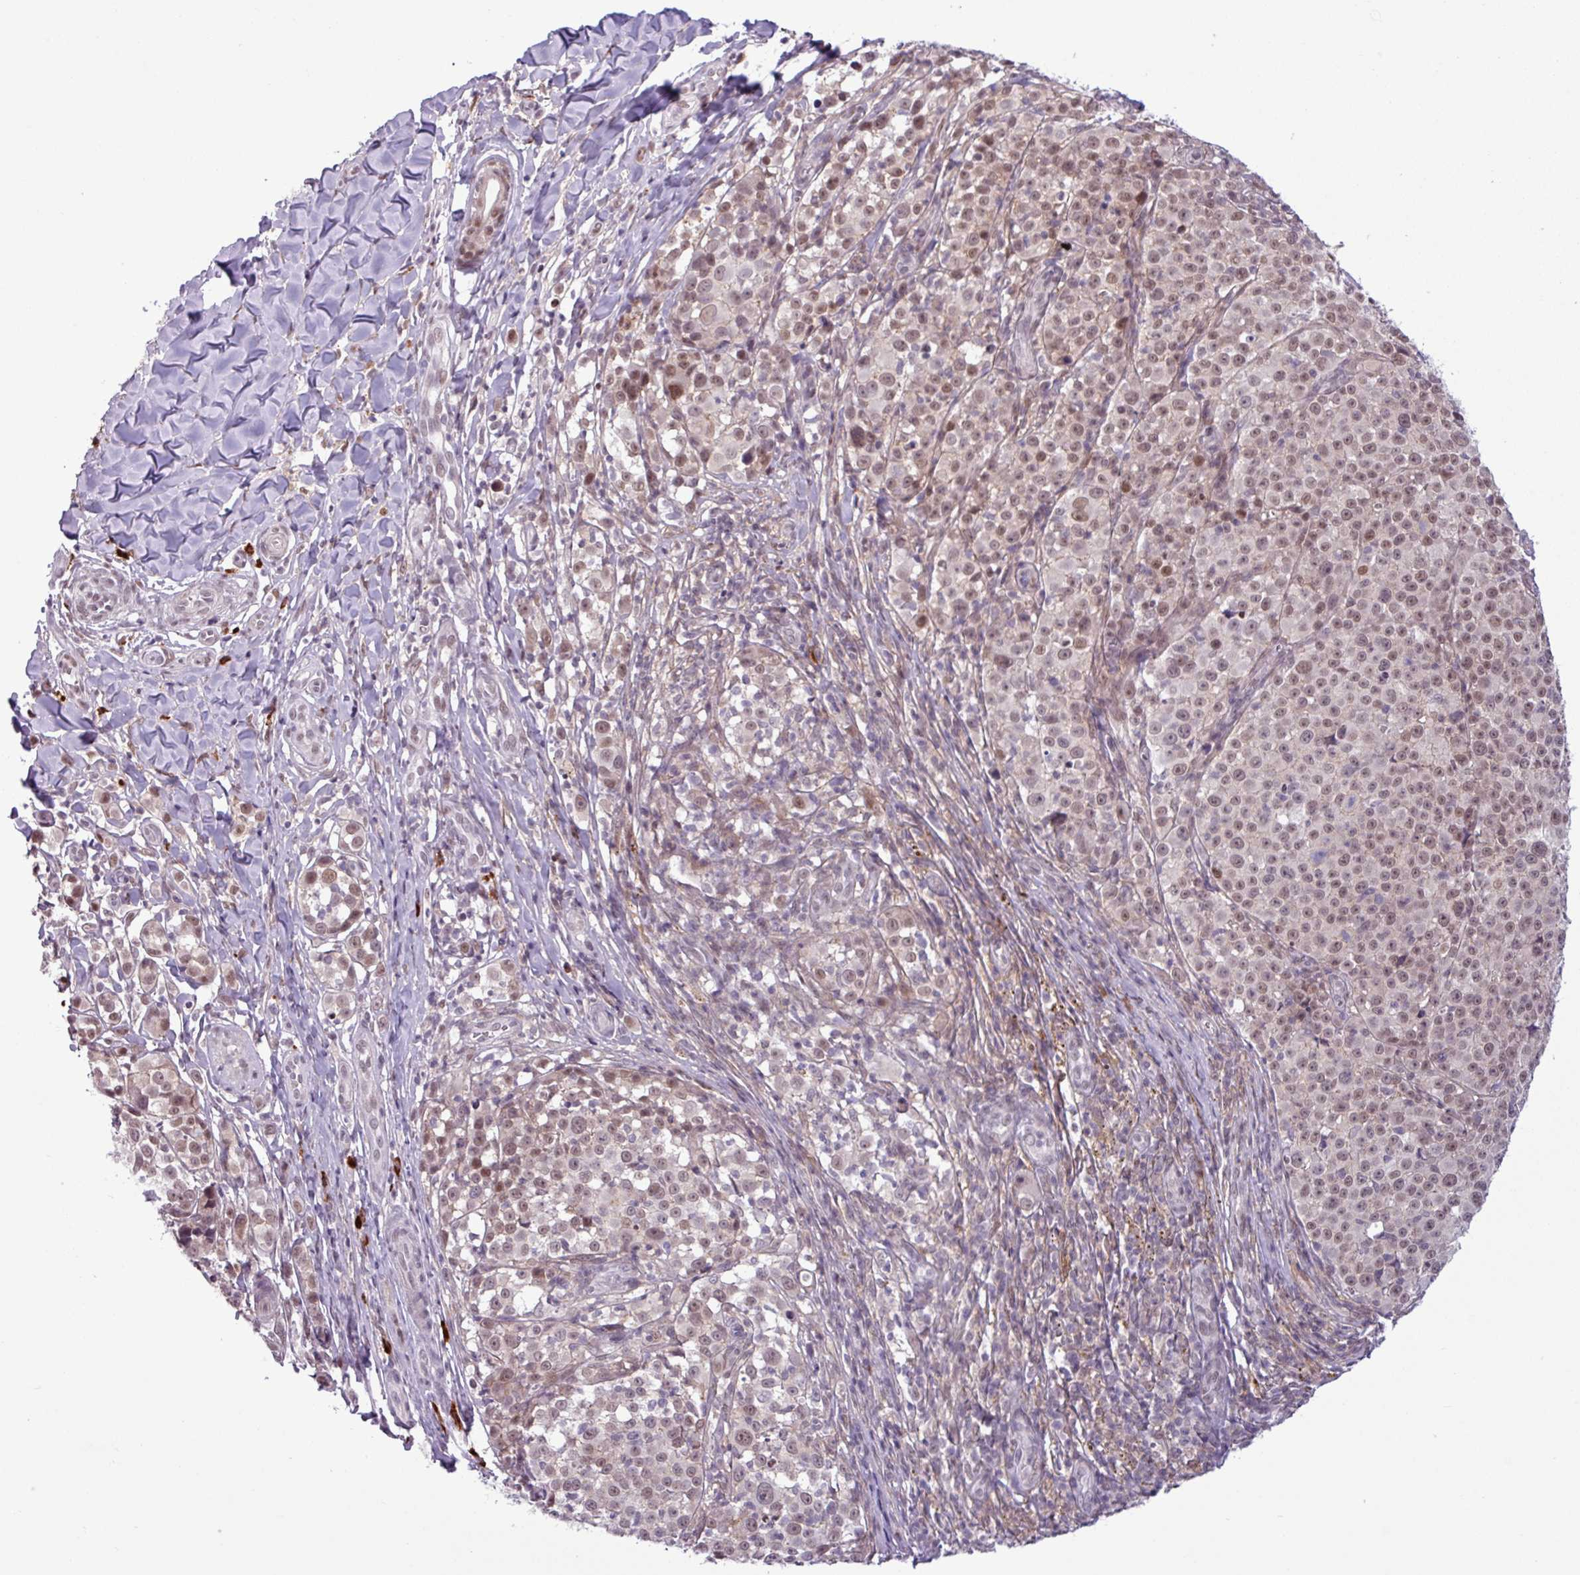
{"staining": {"intensity": "moderate", "quantity": ">75%", "location": "nuclear"}, "tissue": "melanoma", "cell_type": "Tumor cells", "image_type": "cancer", "snomed": [{"axis": "morphology", "description": "Malignant melanoma, NOS"}, {"axis": "topography", "description": "Skin"}], "caption": "Malignant melanoma tissue reveals moderate nuclear expression in approximately >75% of tumor cells (IHC, brightfield microscopy, high magnification).", "gene": "NOTCH2", "patient": {"sex": "female", "age": 35}}